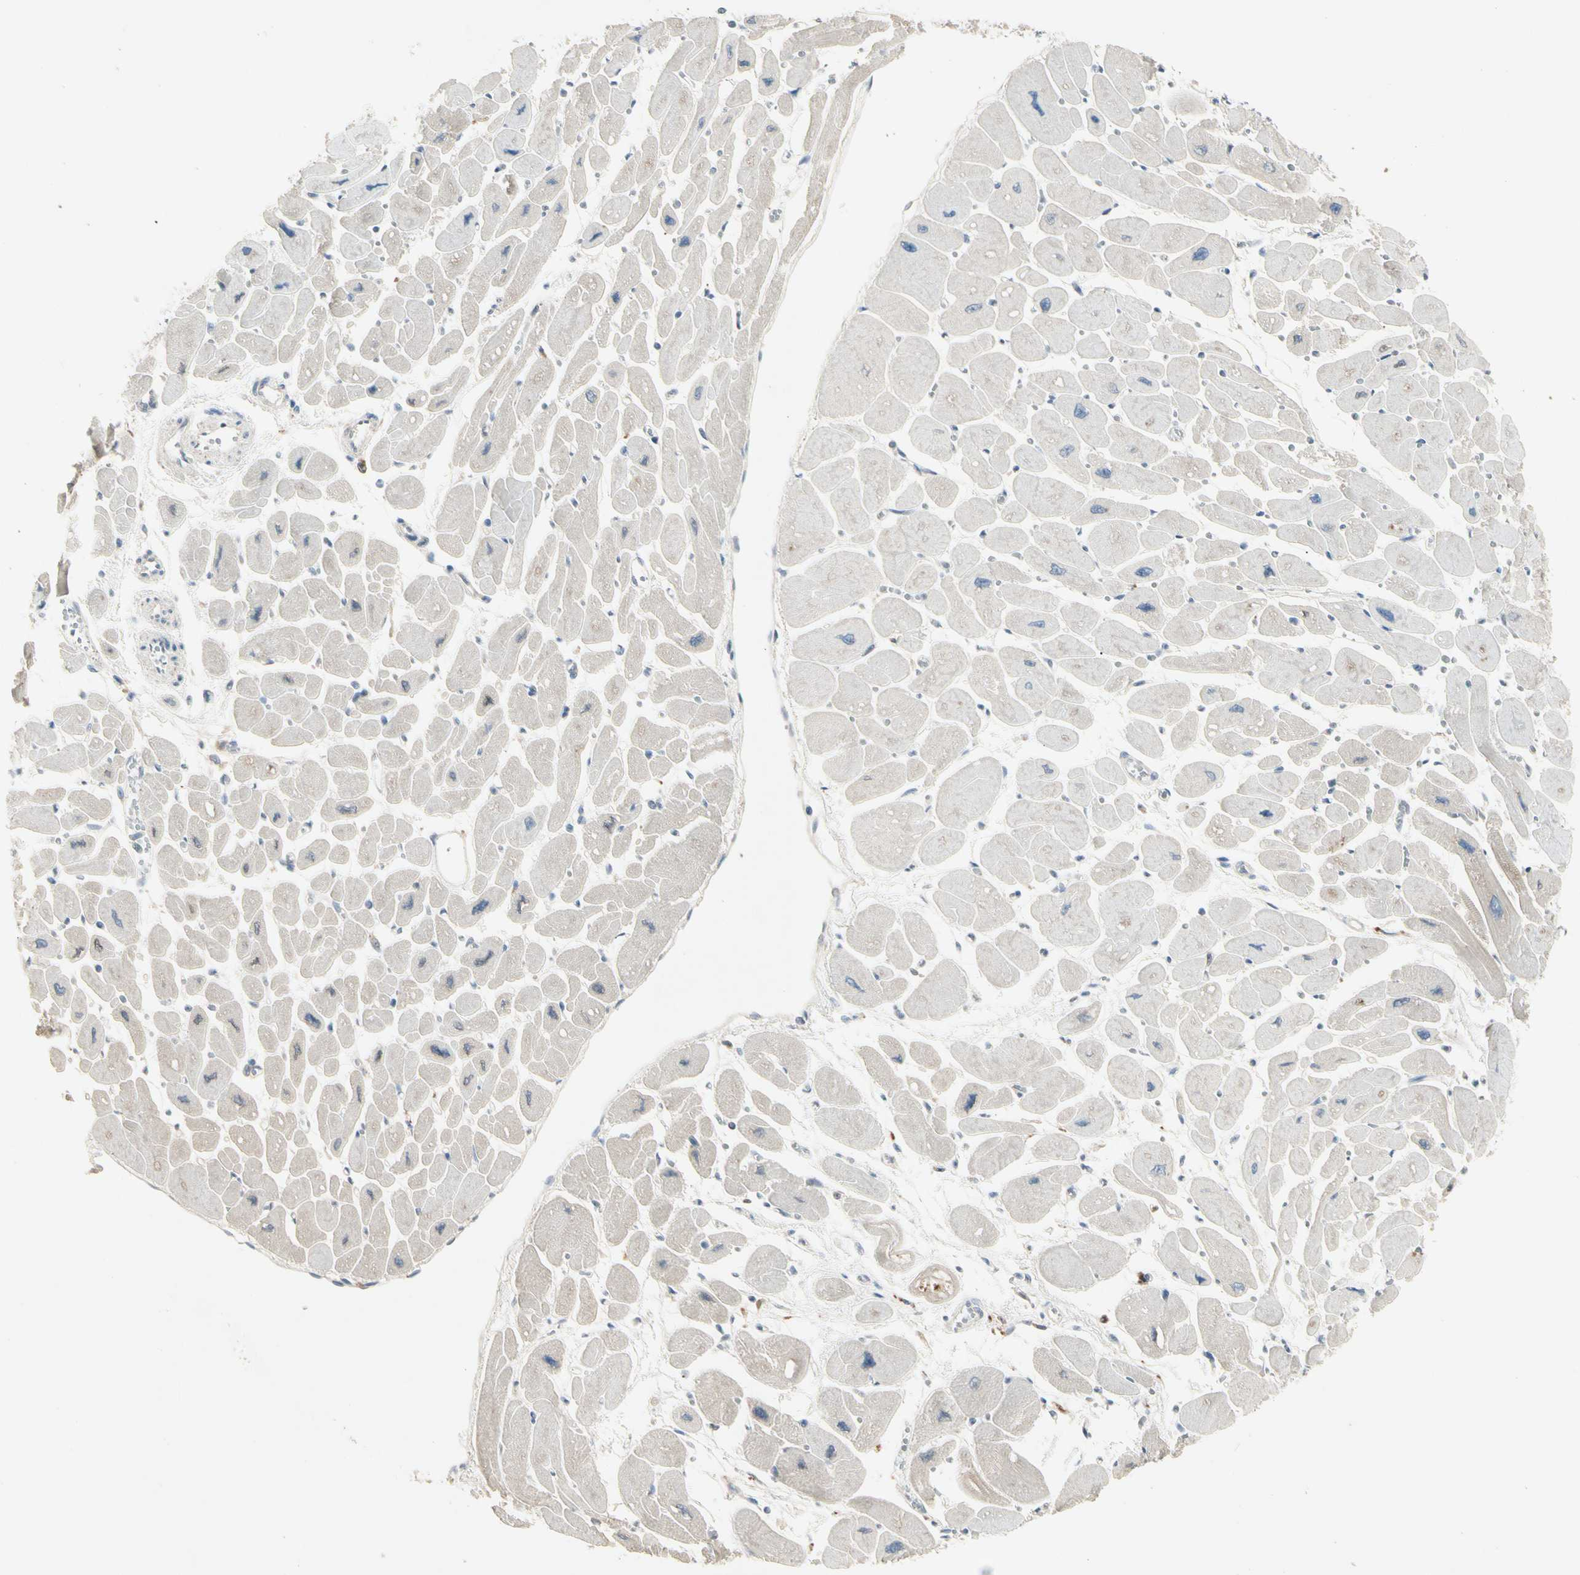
{"staining": {"intensity": "weak", "quantity": "<25%", "location": "cytoplasmic/membranous"}, "tissue": "heart muscle", "cell_type": "Cardiomyocytes", "image_type": "normal", "snomed": [{"axis": "morphology", "description": "Normal tissue, NOS"}, {"axis": "topography", "description": "Heart"}], "caption": "This is an immunohistochemistry (IHC) photomicrograph of unremarkable human heart muscle. There is no staining in cardiomyocytes.", "gene": "IL1R1", "patient": {"sex": "female", "age": 54}}